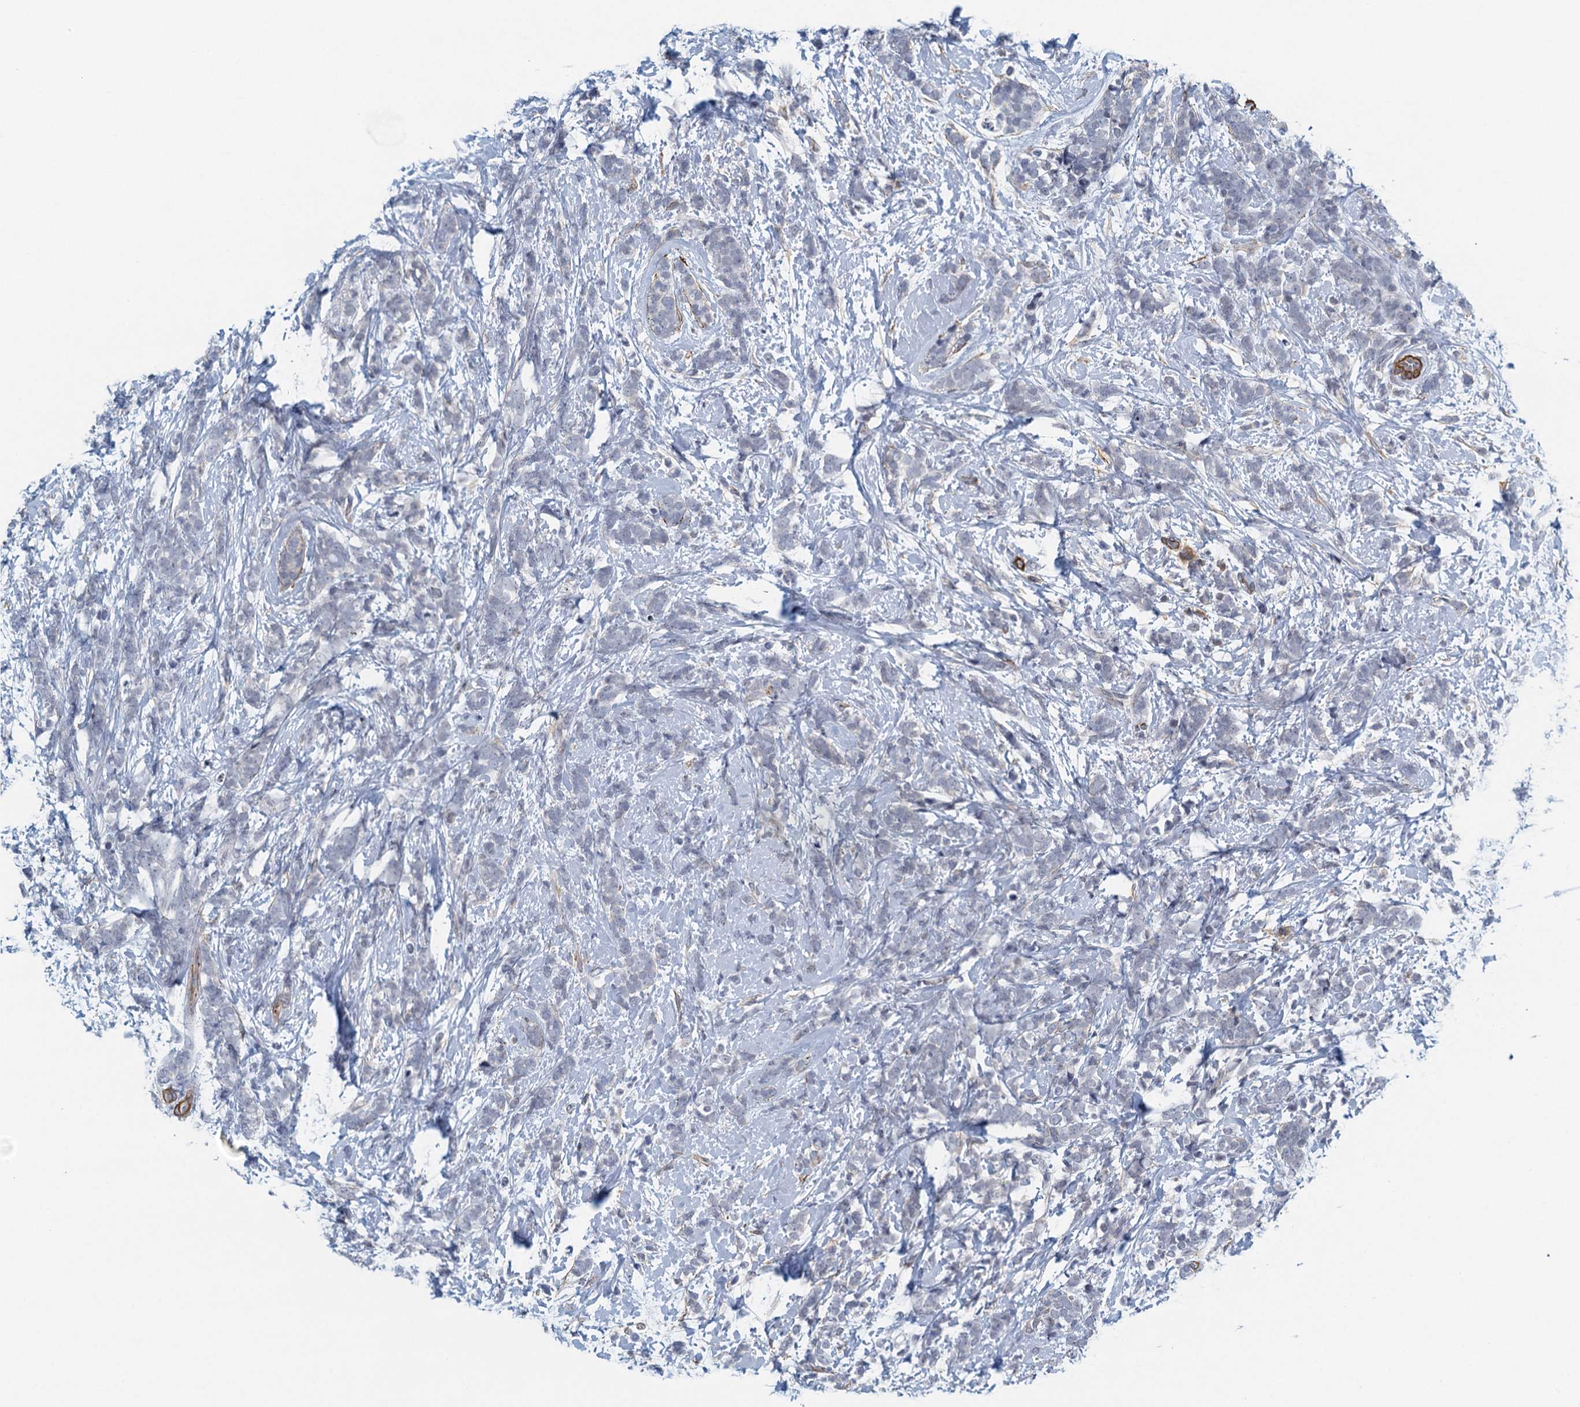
{"staining": {"intensity": "negative", "quantity": "none", "location": "none"}, "tissue": "breast cancer", "cell_type": "Tumor cells", "image_type": "cancer", "snomed": [{"axis": "morphology", "description": "Lobular carcinoma"}, {"axis": "topography", "description": "Breast"}], "caption": "Tumor cells are negative for brown protein staining in breast cancer (lobular carcinoma).", "gene": "ALG2", "patient": {"sex": "female", "age": 58}}